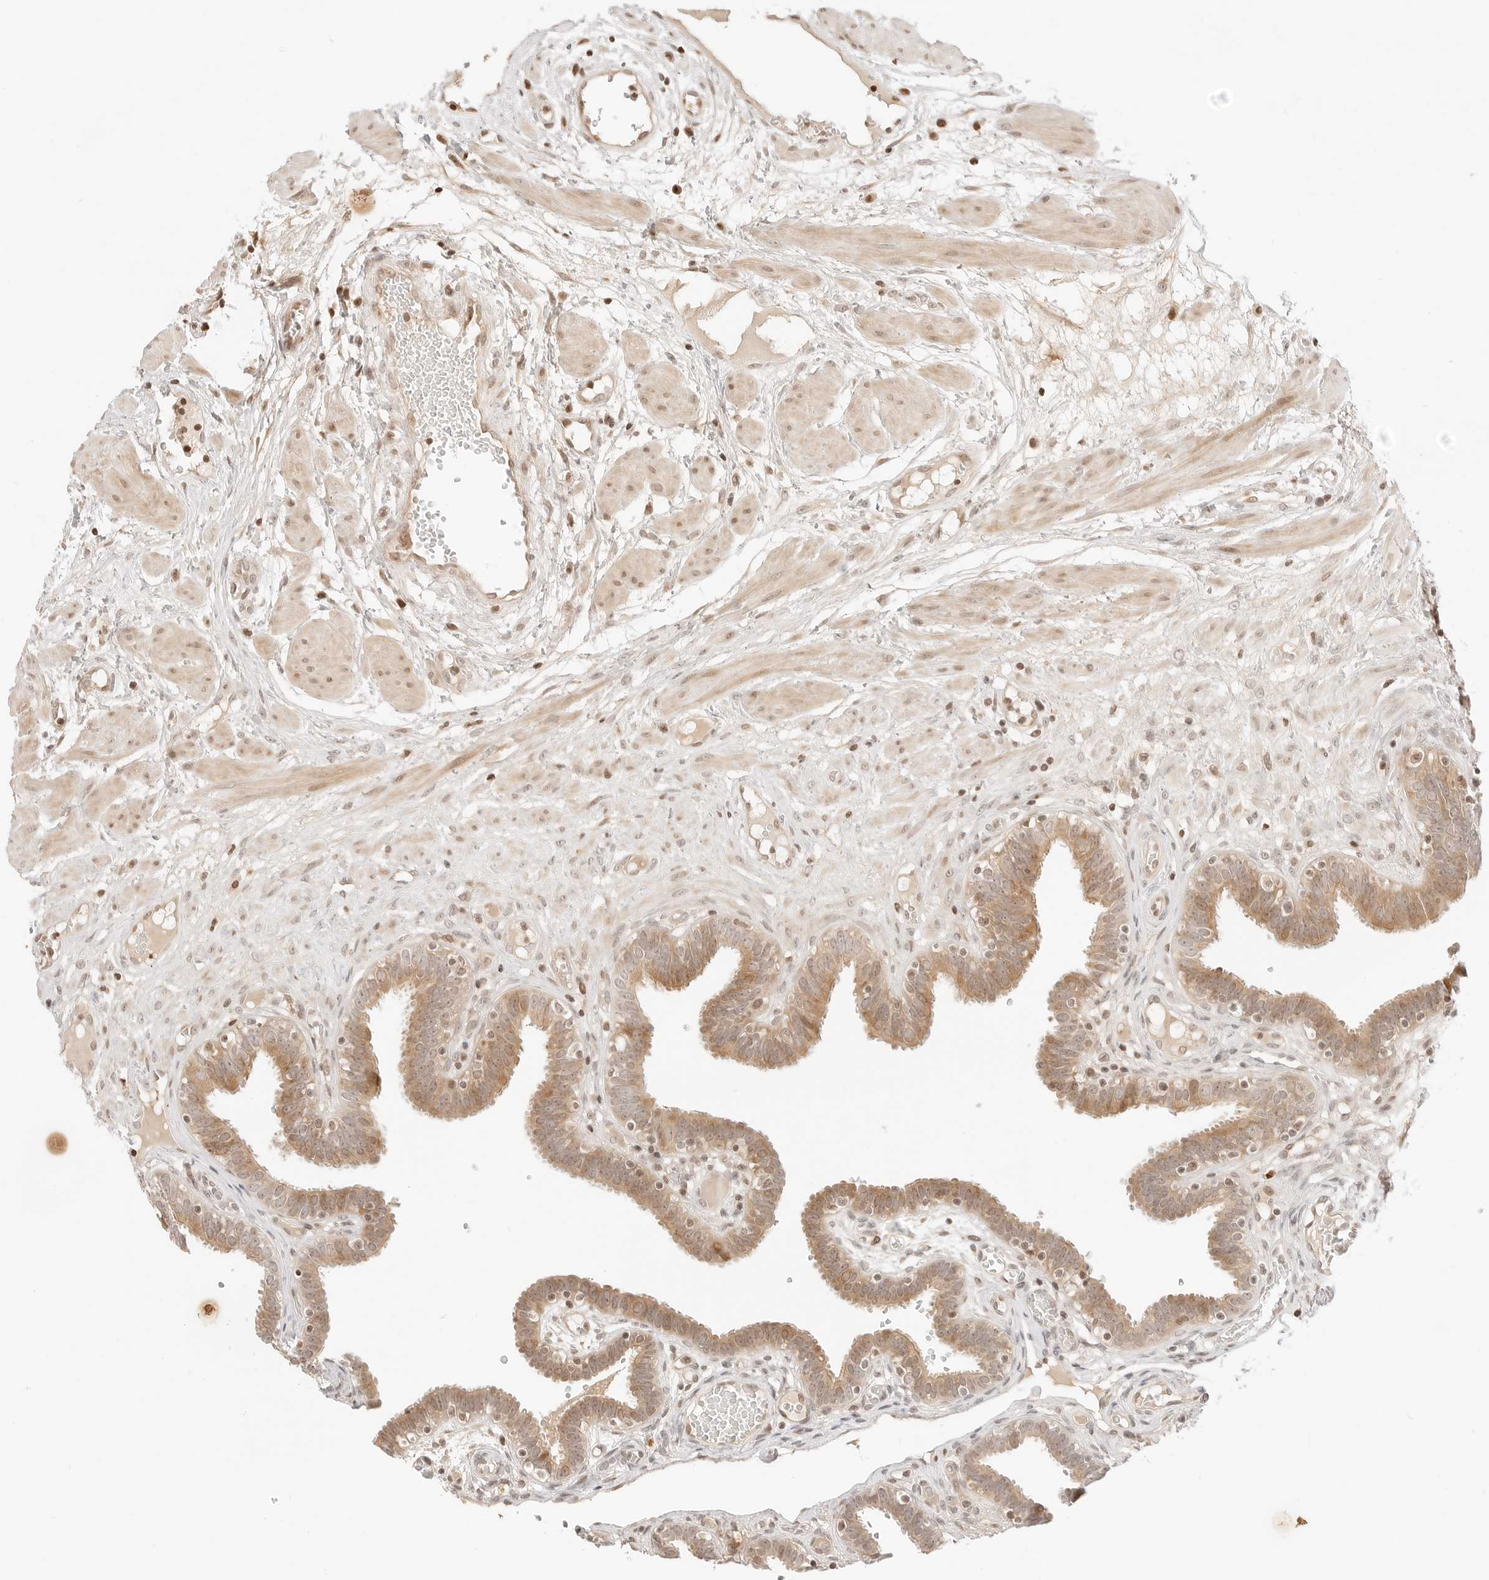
{"staining": {"intensity": "moderate", "quantity": "25%-75%", "location": "cytoplasmic/membranous,nuclear"}, "tissue": "fallopian tube", "cell_type": "Glandular cells", "image_type": "normal", "snomed": [{"axis": "morphology", "description": "Normal tissue, NOS"}, {"axis": "topography", "description": "Fallopian tube"}, {"axis": "topography", "description": "Placenta"}], "caption": "Protein staining shows moderate cytoplasmic/membranous,nuclear positivity in approximately 25%-75% of glandular cells in unremarkable fallopian tube. (DAB (3,3'-diaminobenzidine) IHC, brown staining for protein, blue staining for nuclei).", "gene": "RPS6KL1", "patient": {"sex": "female", "age": 32}}